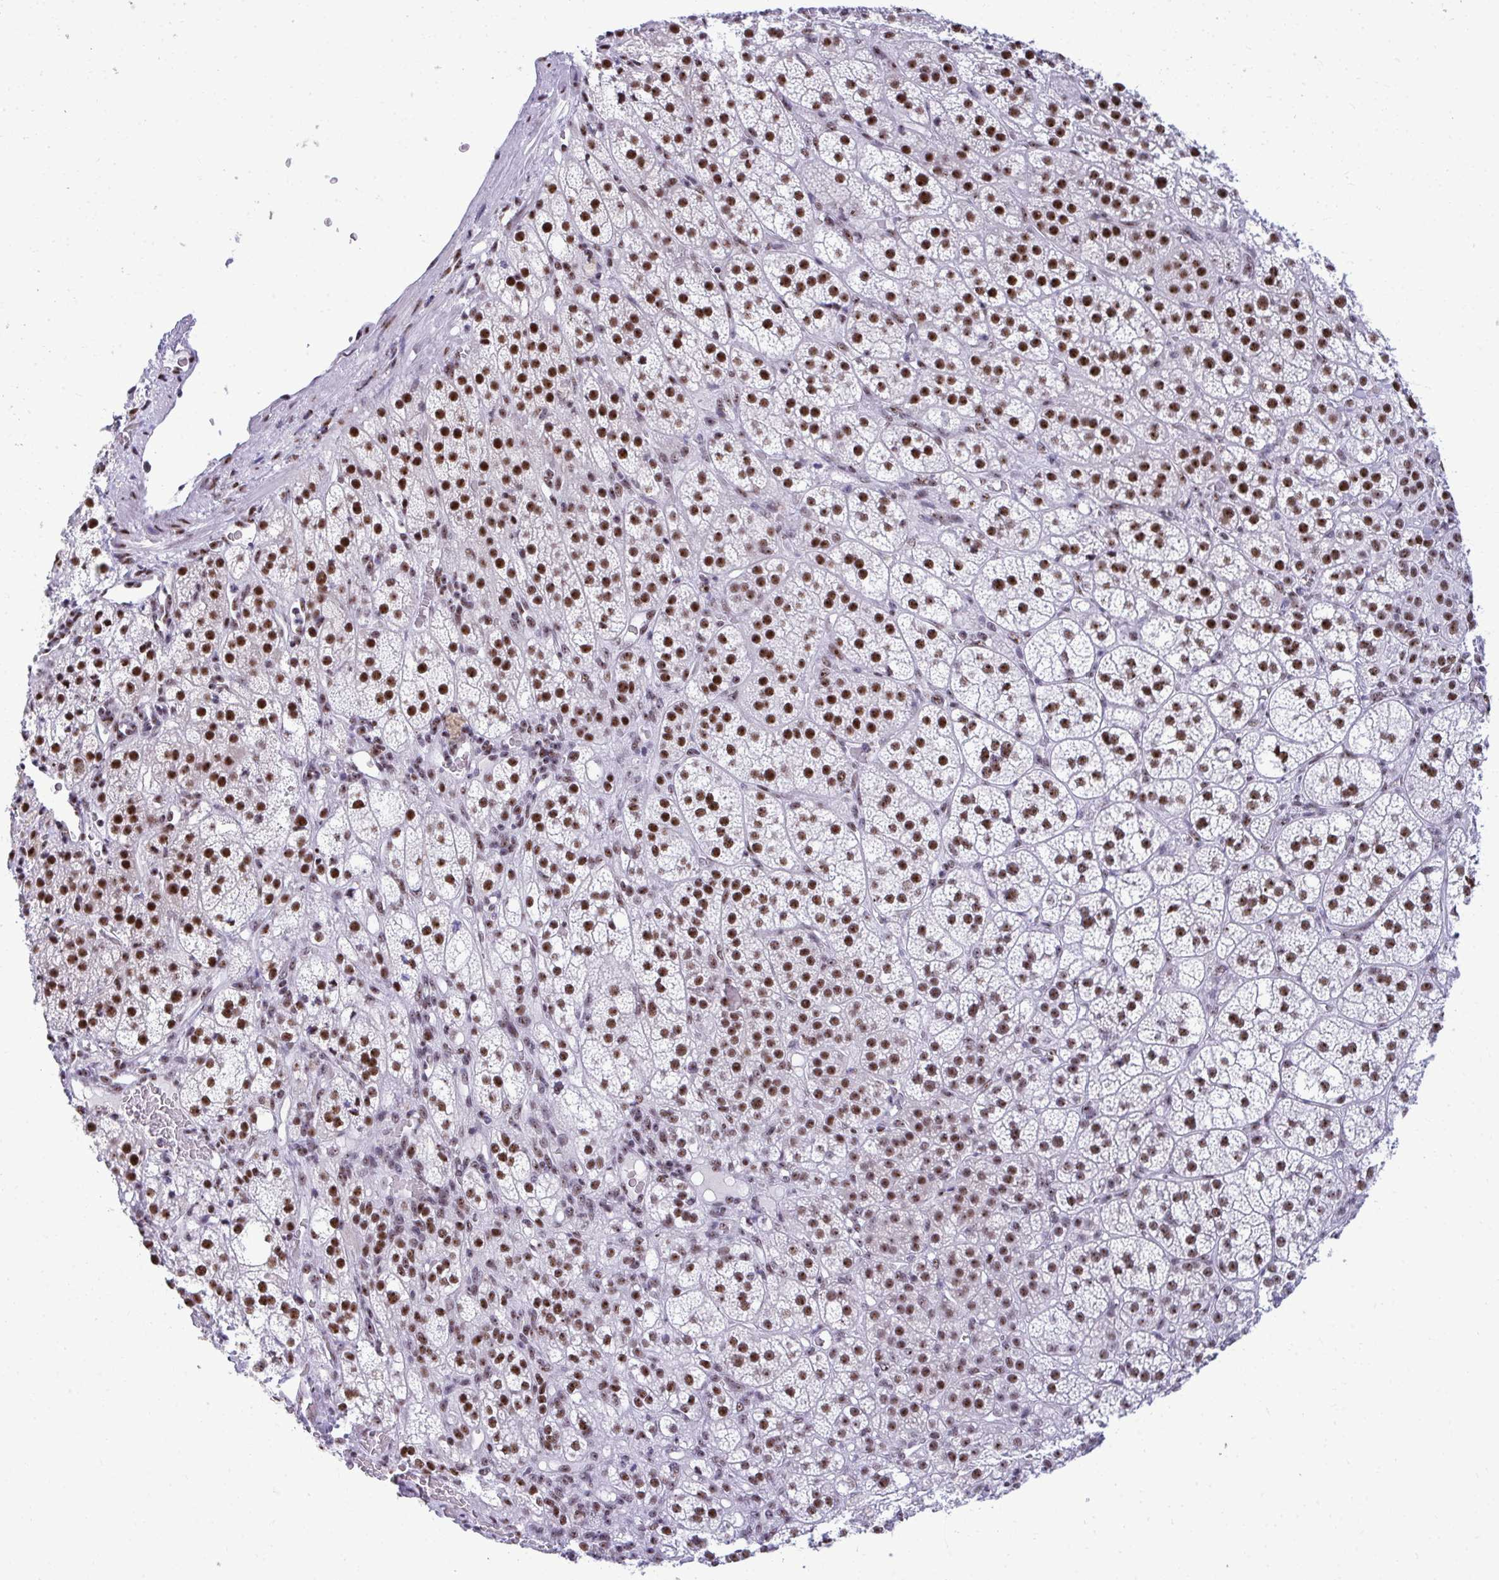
{"staining": {"intensity": "strong", "quantity": ">75%", "location": "nuclear"}, "tissue": "adrenal gland", "cell_type": "Glandular cells", "image_type": "normal", "snomed": [{"axis": "morphology", "description": "Normal tissue, NOS"}, {"axis": "topography", "description": "Adrenal gland"}], "caption": "DAB (3,3'-diaminobenzidine) immunohistochemical staining of normal human adrenal gland shows strong nuclear protein expression in approximately >75% of glandular cells. (brown staining indicates protein expression, while blue staining denotes nuclei).", "gene": "PELP1", "patient": {"sex": "female", "age": 60}}